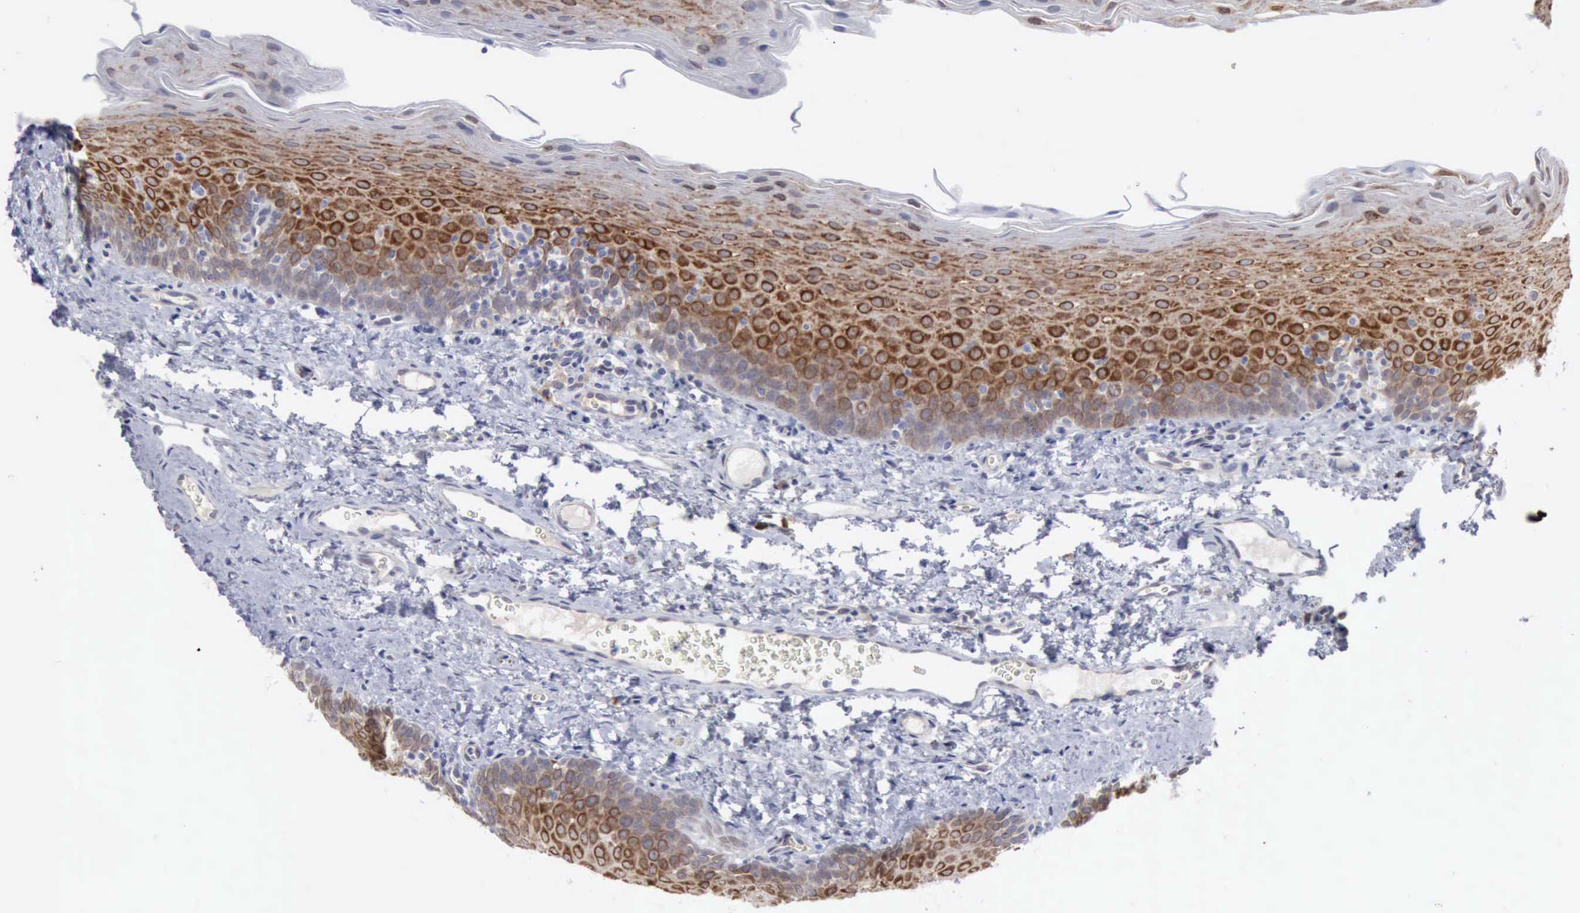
{"staining": {"intensity": "strong", "quantity": ">75%", "location": "cytoplasmic/membranous"}, "tissue": "oral mucosa", "cell_type": "Squamous epithelial cells", "image_type": "normal", "snomed": [{"axis": "morphology", "description": "Normal tissue, NOS"}, {"axis": "topography", "description": "Oral tissue"}], "caption": "Strong cytoplasmic/membranous protein staining is present in approximately >75% of squamous epithelial cells in oral mucosa. (brown staining indicates protein expression, while blue staining denotes nuclei).", "gene": "TFRC", "patient": {"sex": "male", "age": 20}}